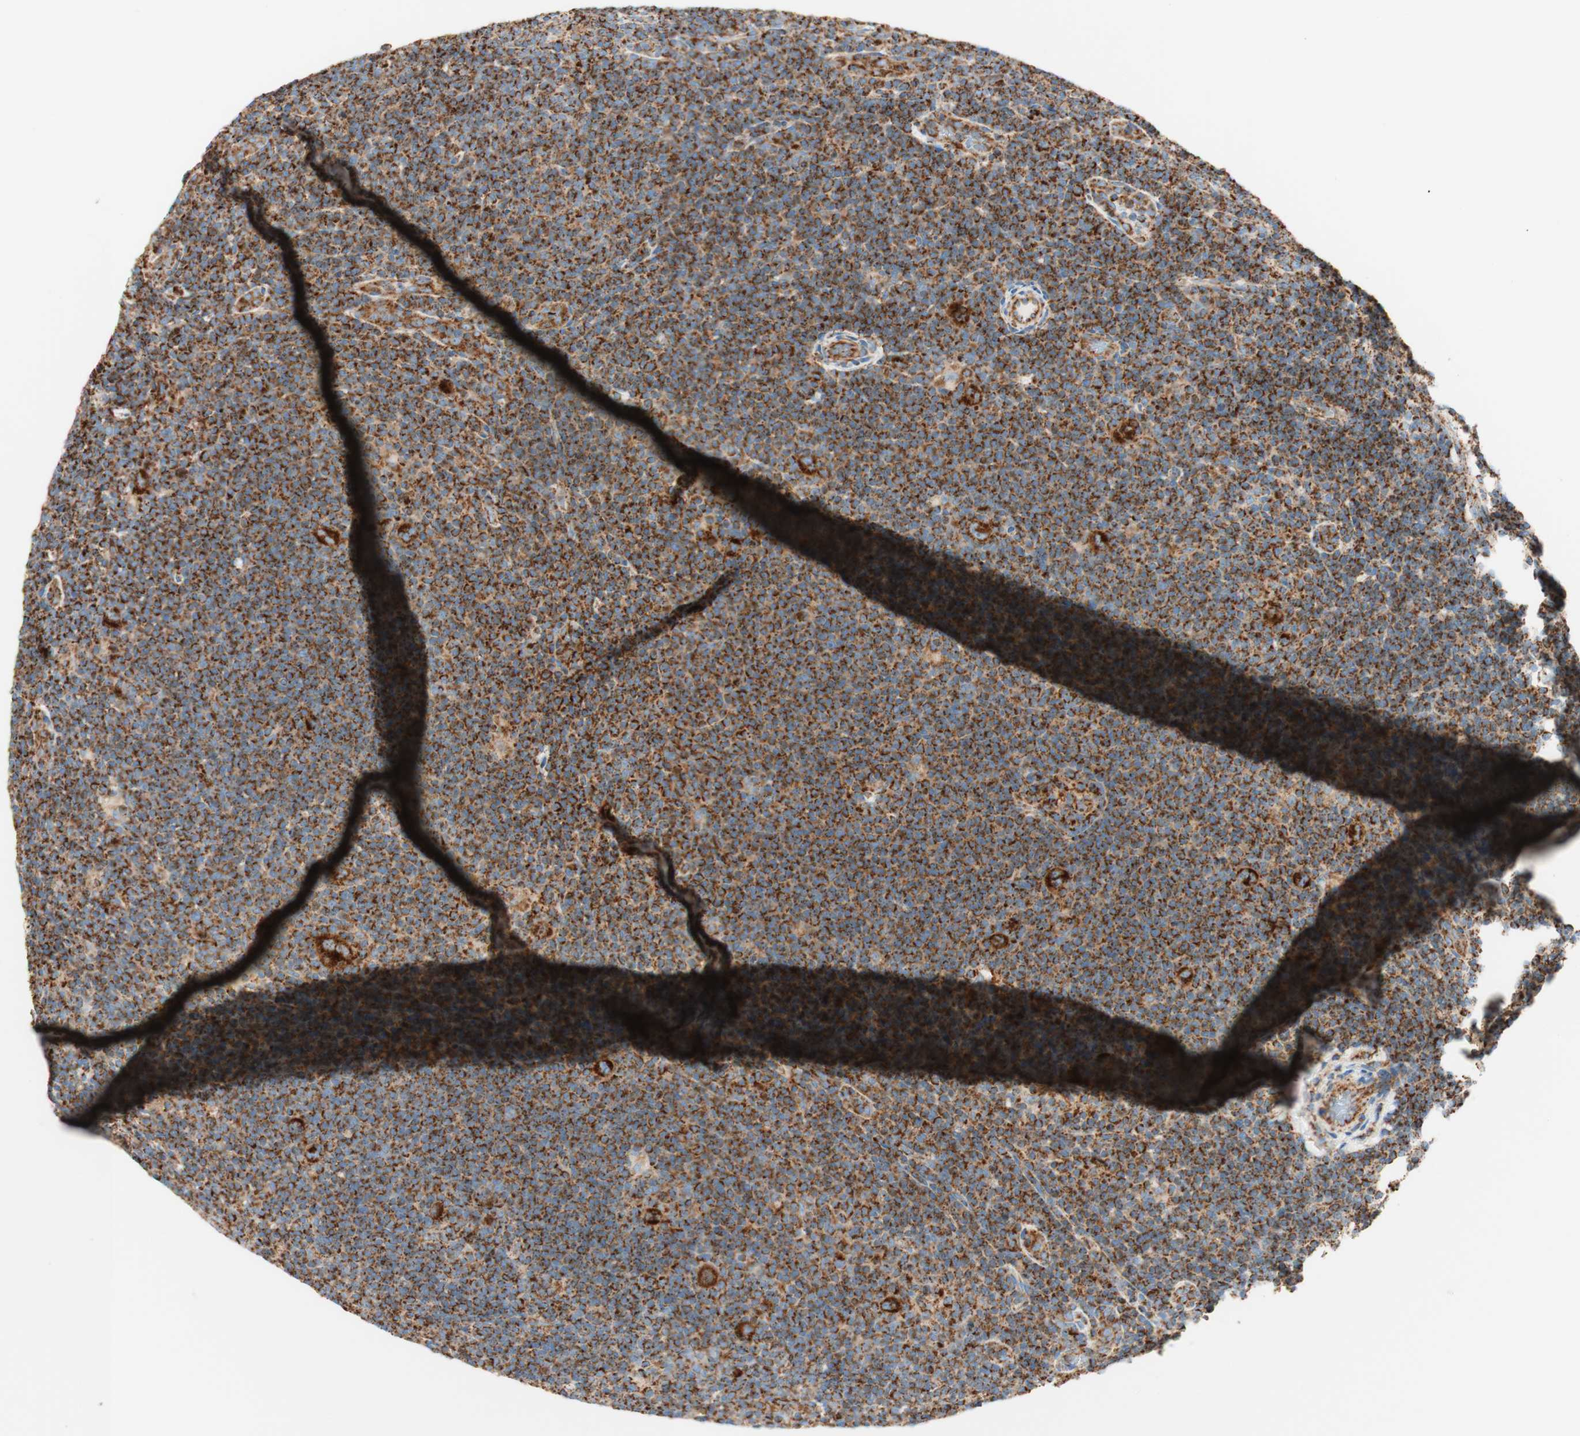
{"staining": {"intensity": "strong", "quantity": ">75%", "location": "cytoplasmic/membranous"}, "tissue": "lymphoma", "cell_type": "Tumor cells", "image_type": "cancer", "snomed": [{"axis": "morphology", "description": "Hodgkin's disease, NOS"}, {"axis": "topography", "description": "Lymph node"}], "caption": "This micrograph displays immunohistochemistry staining of human lymphoma, with high strong cytoplasmic/membranous positivity in approximately >75% of tumor cells.", "gene": "TOMM20", "patient": {"sex": "female", "age": 57}}